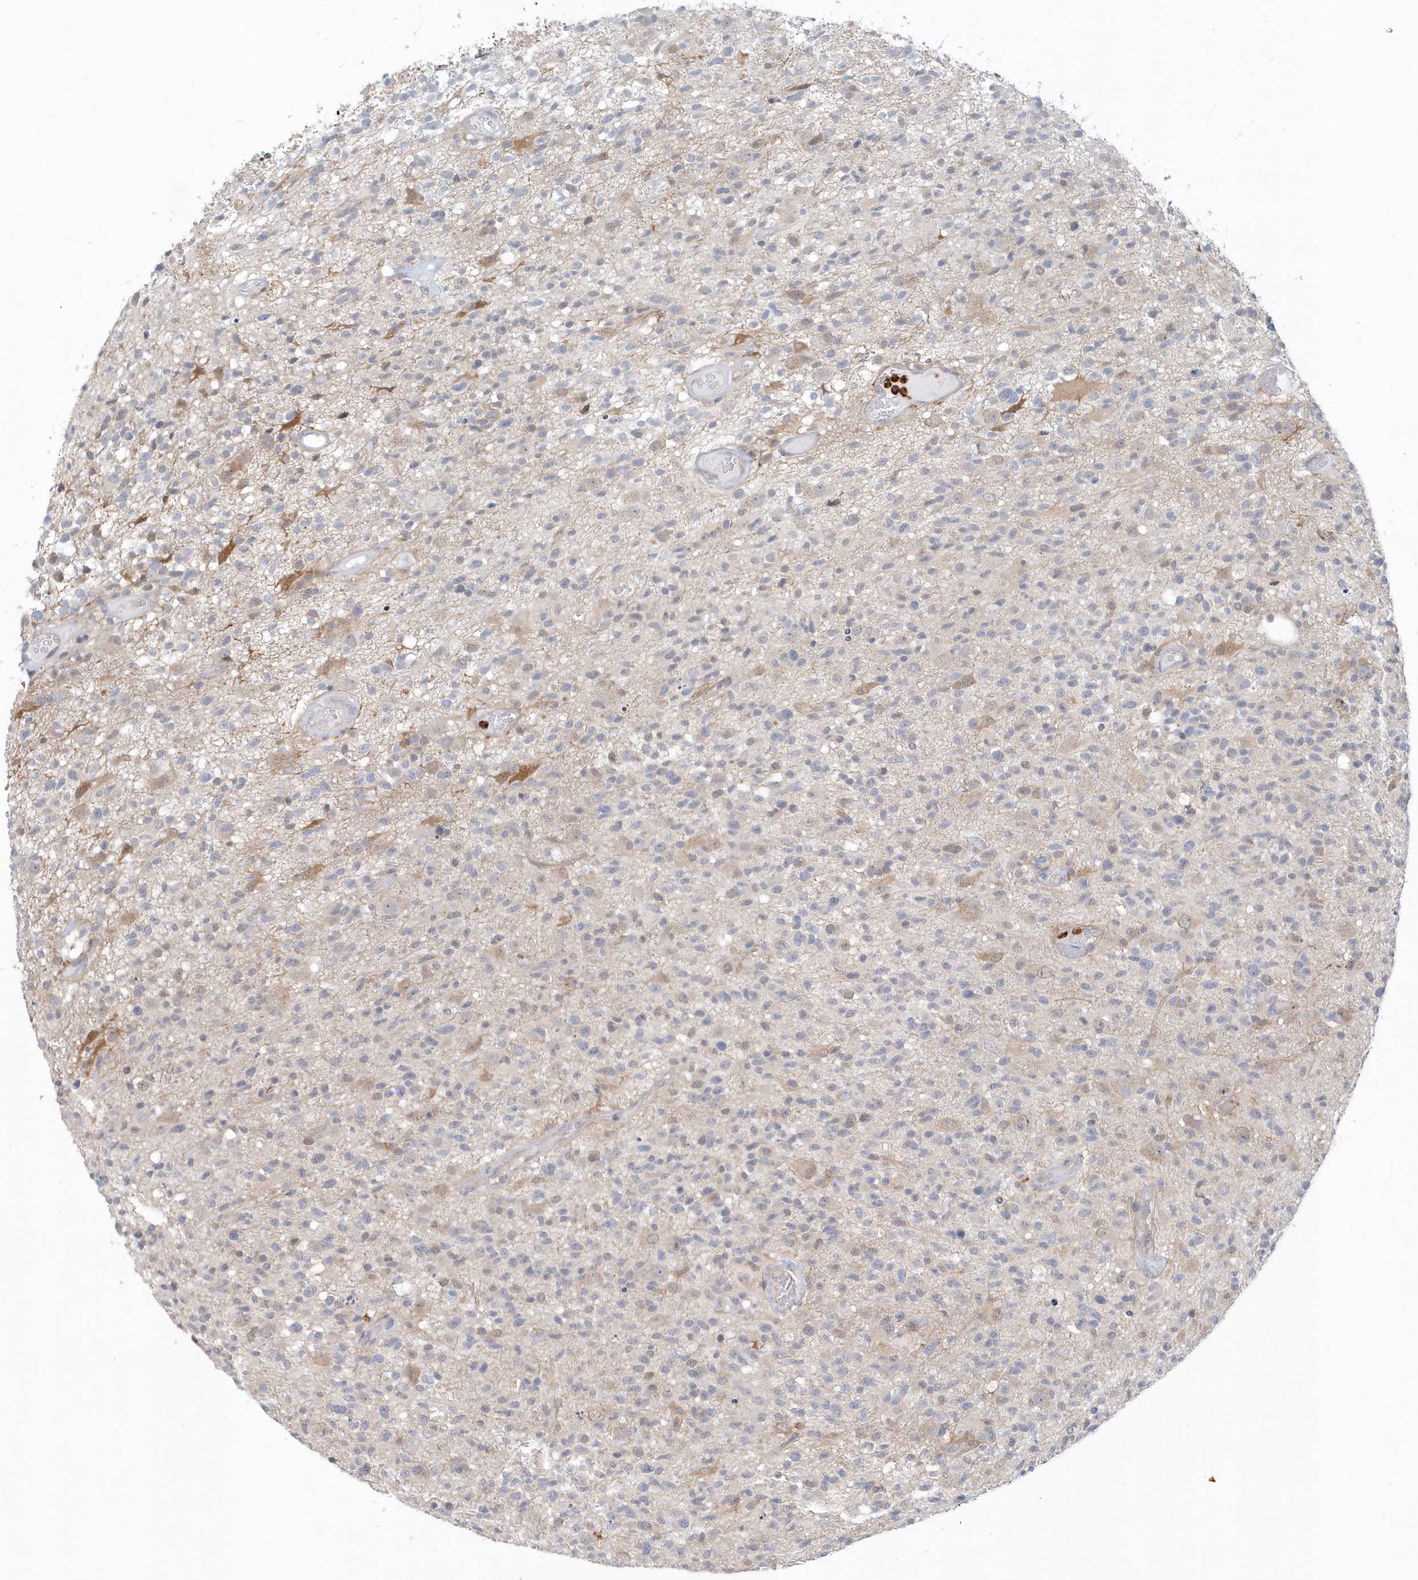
{"staining": {"intensity": "negative", "quantity": "none", "location": "none"}, "tissue": "glioma", "cell_type": "Tumor cells", "image_type": "cancer", "snomed": [{"axis": "morphology", "description": "Glioma, malignant, High grade"}, {"axis": "morphology", "description": "Glioblastoma, NOS"}, {"axis": "topography", "description": "Brain"}], "caption": "IHC of malignant glioma (high-grade) demonstrates no expression in tumor cells.", "gene": "RNF7", "patient": {"sex": "male", "age": 60}}